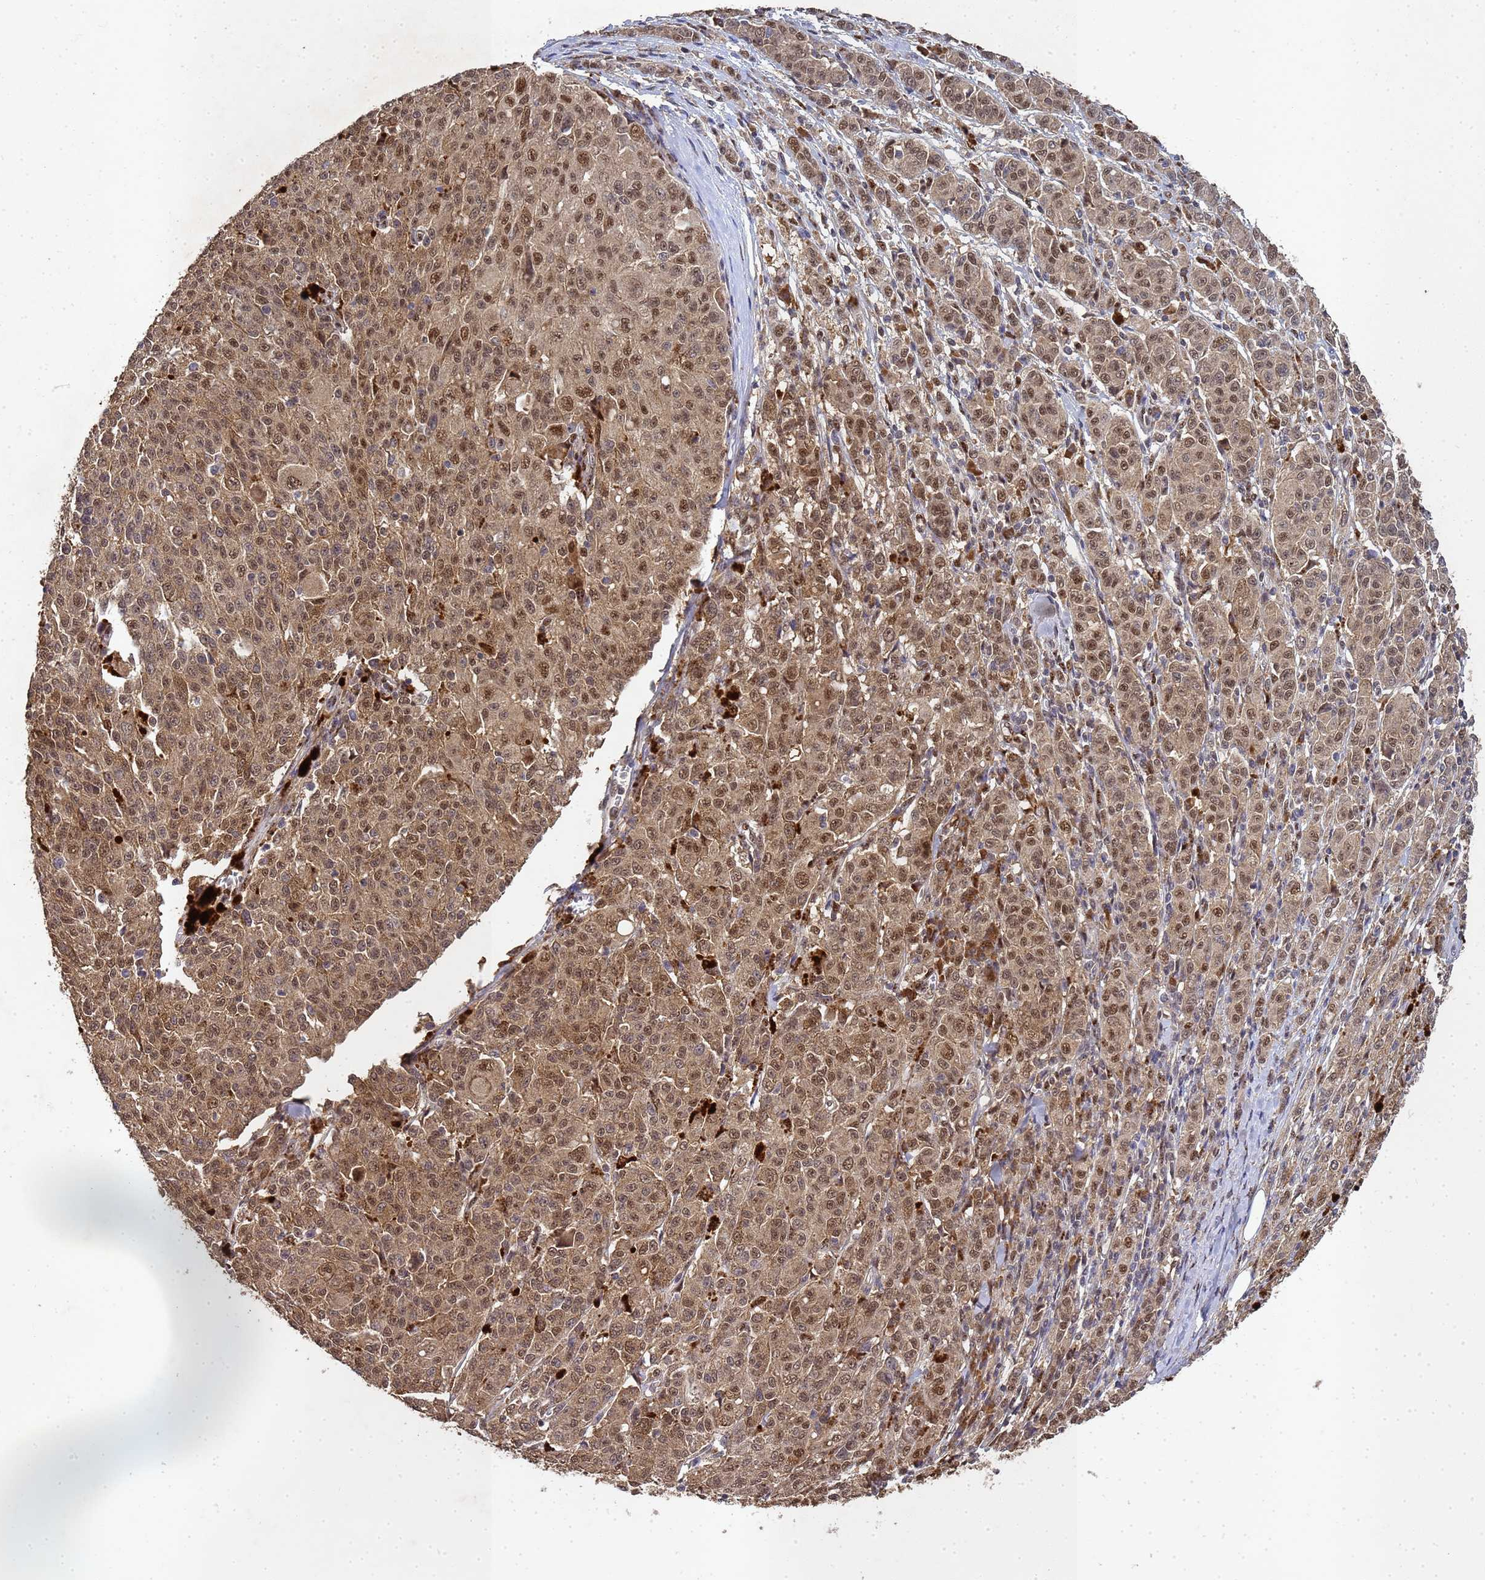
{"staining": {"intensity": "moderate", "quantity": "25%-75%", "location": "cytoplasmic/membranous,nuclear"}, "tissue": "melanoma", "cell_type": "Tumor cells", "image_type": "cancer", "snomed": [{"axis": "morphology", "description": "Malignant melanoma, NOS"}, {"axis": "topography", "description": "Skin"}], "caption": "Immunohistochemistry staining of melanoma, which demonstrates medium levels of moderate cytoplasmic/membranous and nuclear positivity in about 25%-75% of tumor cells indicating moderate cytoplasmic/membranous and nuclear protein staining. The staining was performed using DAB (brown) for protein detection and nuclei were counterstained in hematoxylin (blue).", "gene": "SECISBP2", "patient": {"sex": "female", "age": 52}}